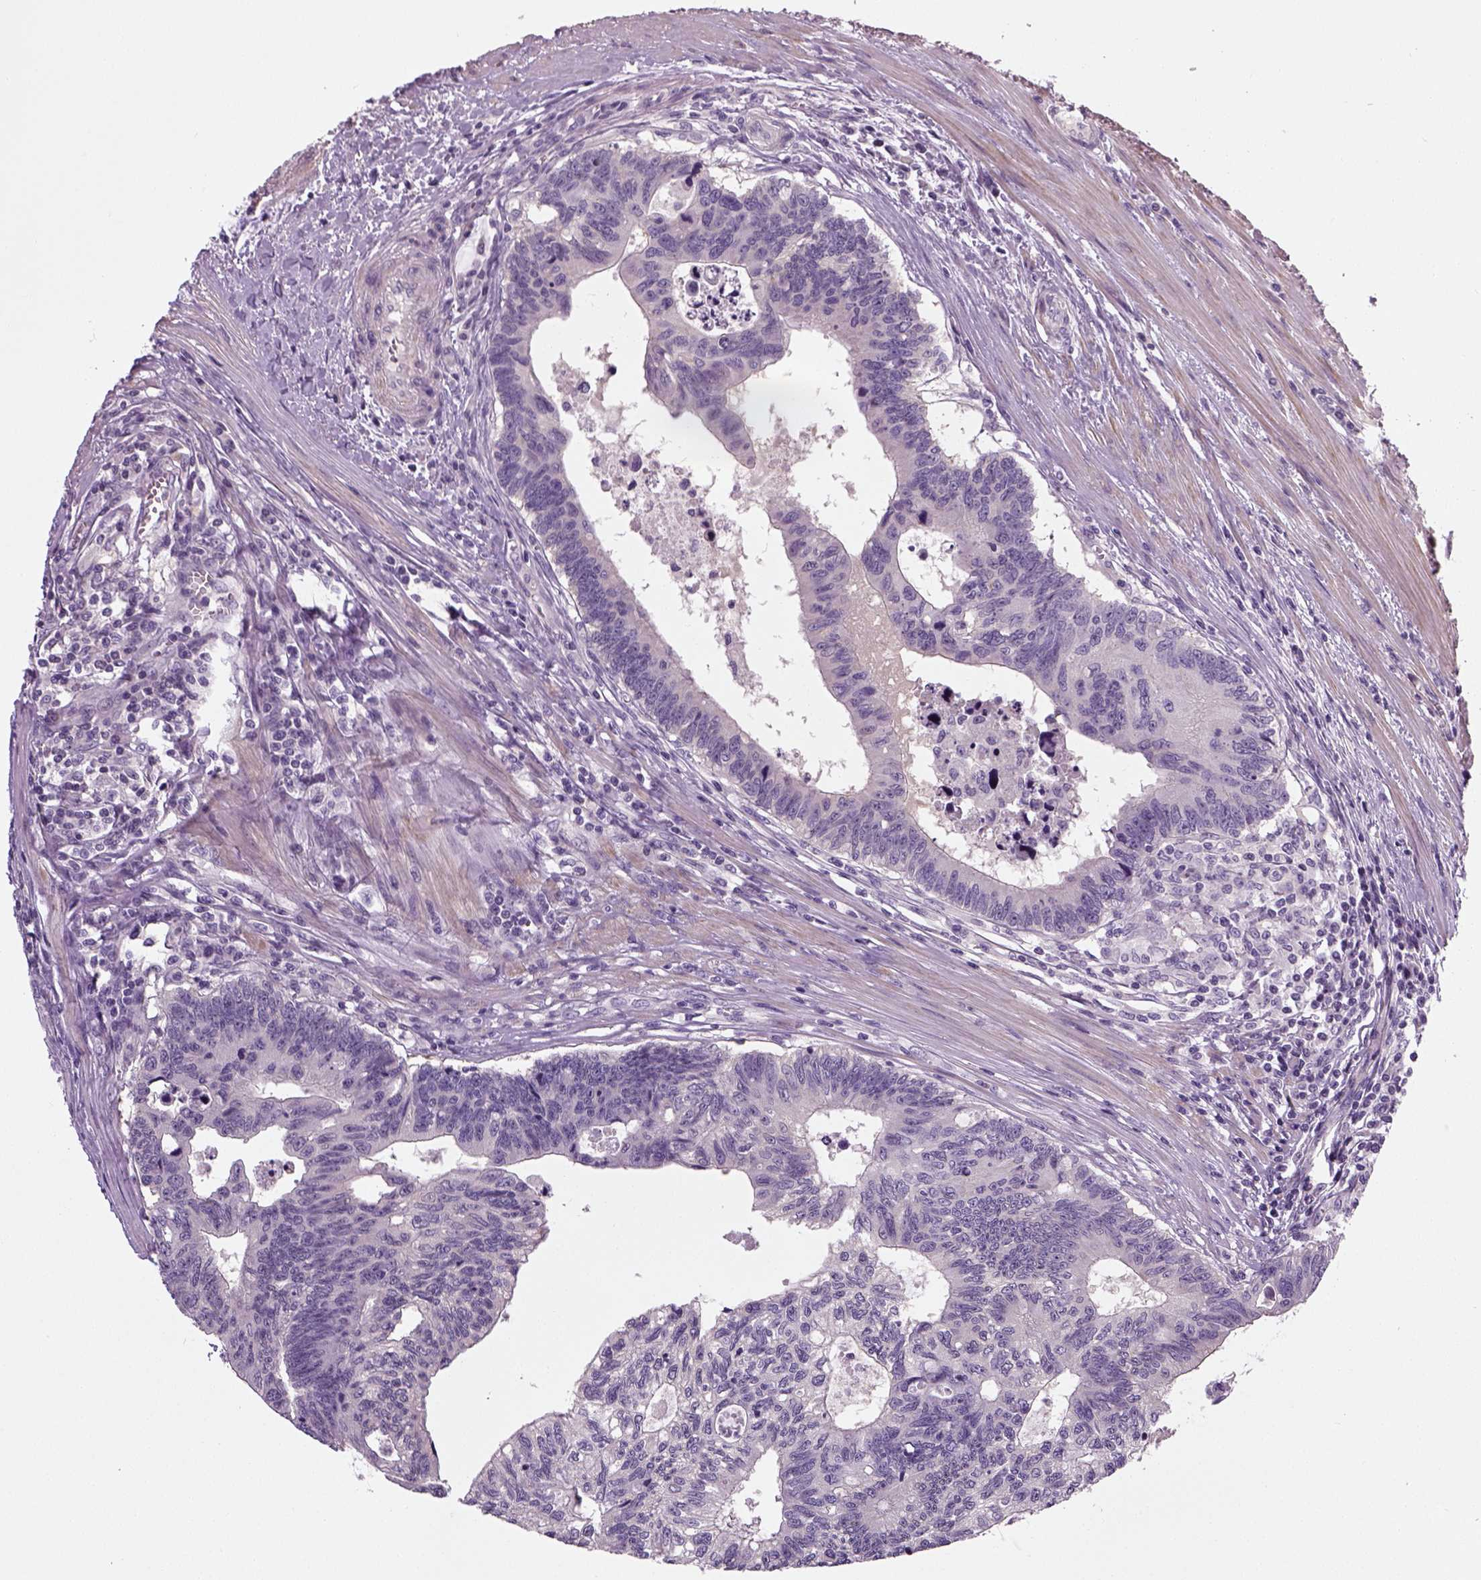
{"staining": {"intensity": "negative", "quantity": "none", "location": "none"}, "tissue": "colorectal cancer", "cell_type": "Tumor cells", "image_type": "cancer", "snomed": [{"axis": "morphology", "description": "Adenocarcinoma, NOS"}, {"axis": "topography", "description": "Colon"}], "caption": "The histopathology image displays no significant positivity in tumor cells of adenocarcinoma (colorectal). The staining was performed using DAB (3,3'-diaminobenzidine) to visualize the protein expression in brown, while the nuclei were stained in blue with hematoxylin (Magnification: 20x).", "gene": "ELOVL3", "patient": {"sex": "female", "age": 77}}